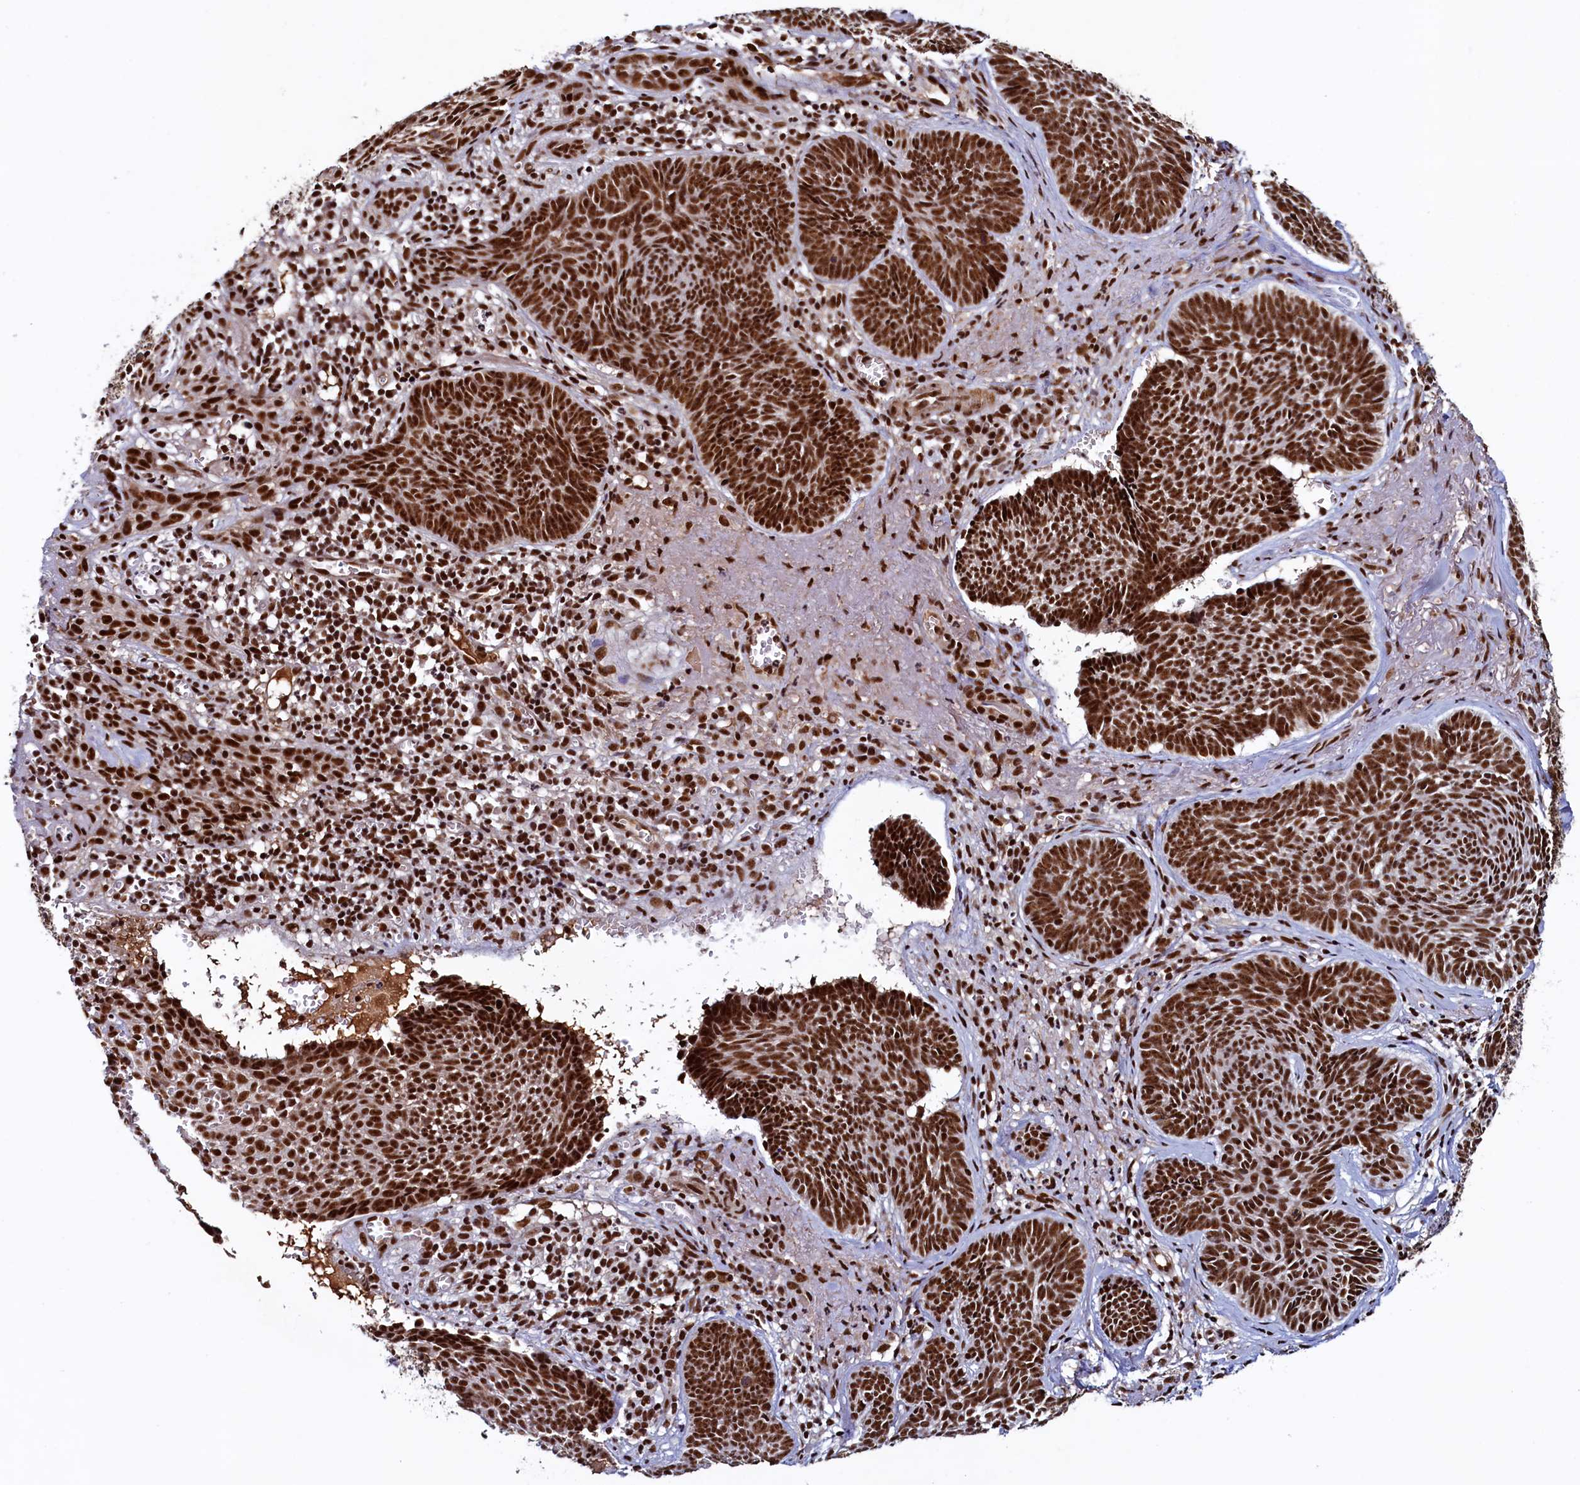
{"staining": {"intensity": "strong", "quantity": ">75%", "location": "nuclear"}, "tissue": "skin cancer", "cell_type": "Tumor cells", "image_type": "cancer", "snomed": [{"axis": "morphology", "description": "Basal cell carcinoma"}, {"axis": "topography", "description": "Skin"}], "caption": "Brown immunohistochemical staining in skin basal cell carcinoma demonstrates strong nuclear expression in about >75% of tumor cells. Immunohistochemistry stains the protein of interest in brown and the nuclei are stained blue.", "gene": "ZC3H18", "patient": {"sex": "female", "age": 74}}